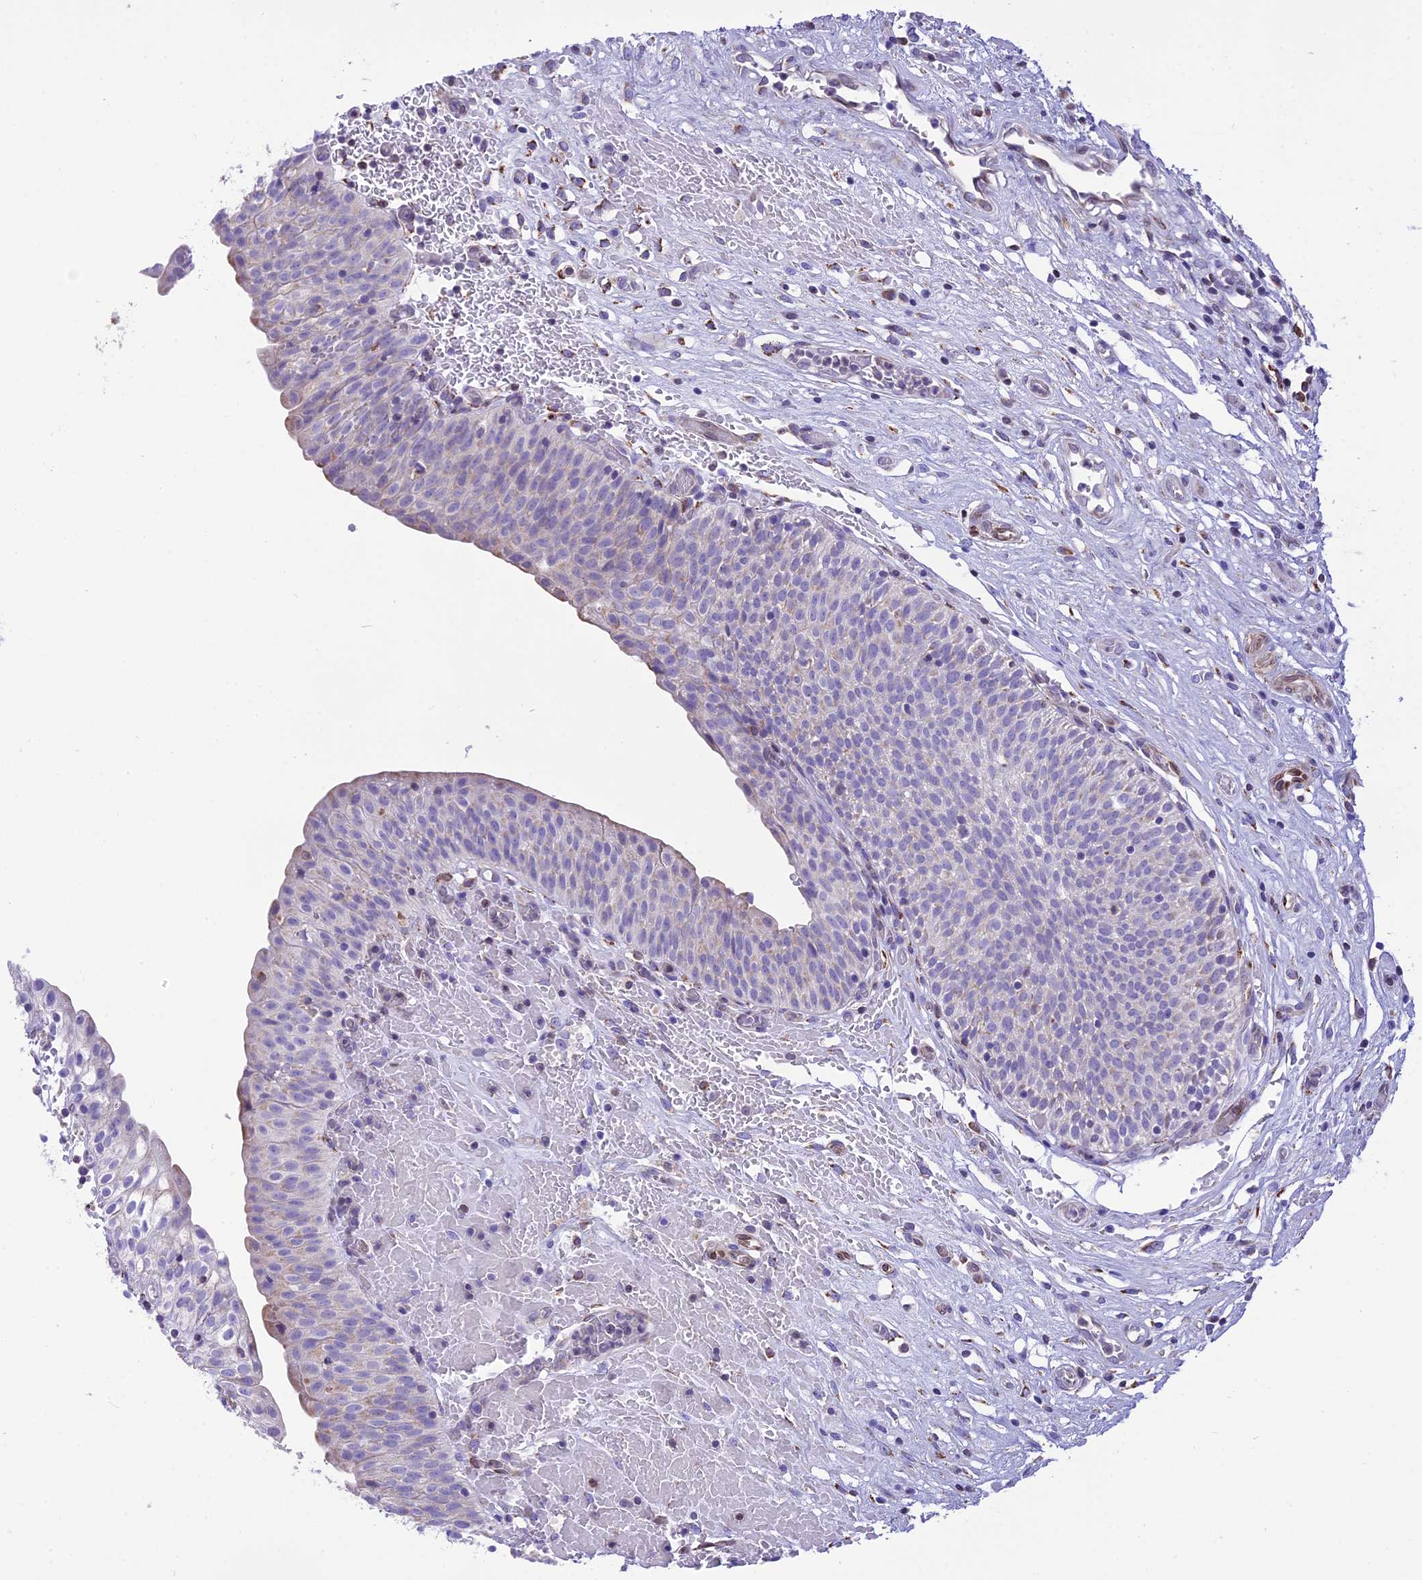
{"staining": {"intensity": "negative", "quantity": "none", "location": "none"}, "tissue": "urinary bladder", "cell_type": "Urothelial cells", "image_type": "normal", "snomed": [{"axis": "morphology", "description": "Normal tissue, NOS"}, {"axis": "topography", "description": "Urinary bladder"}], "caption": "Urothelial cells are negative for protein expression in normal human urinary bladder. (DAB (3,3'-diaminobenzidine) IHC with hematoxylin counter stain).", "gene": "DOC2B", "patient": {"sex": "male", "age": 55}}